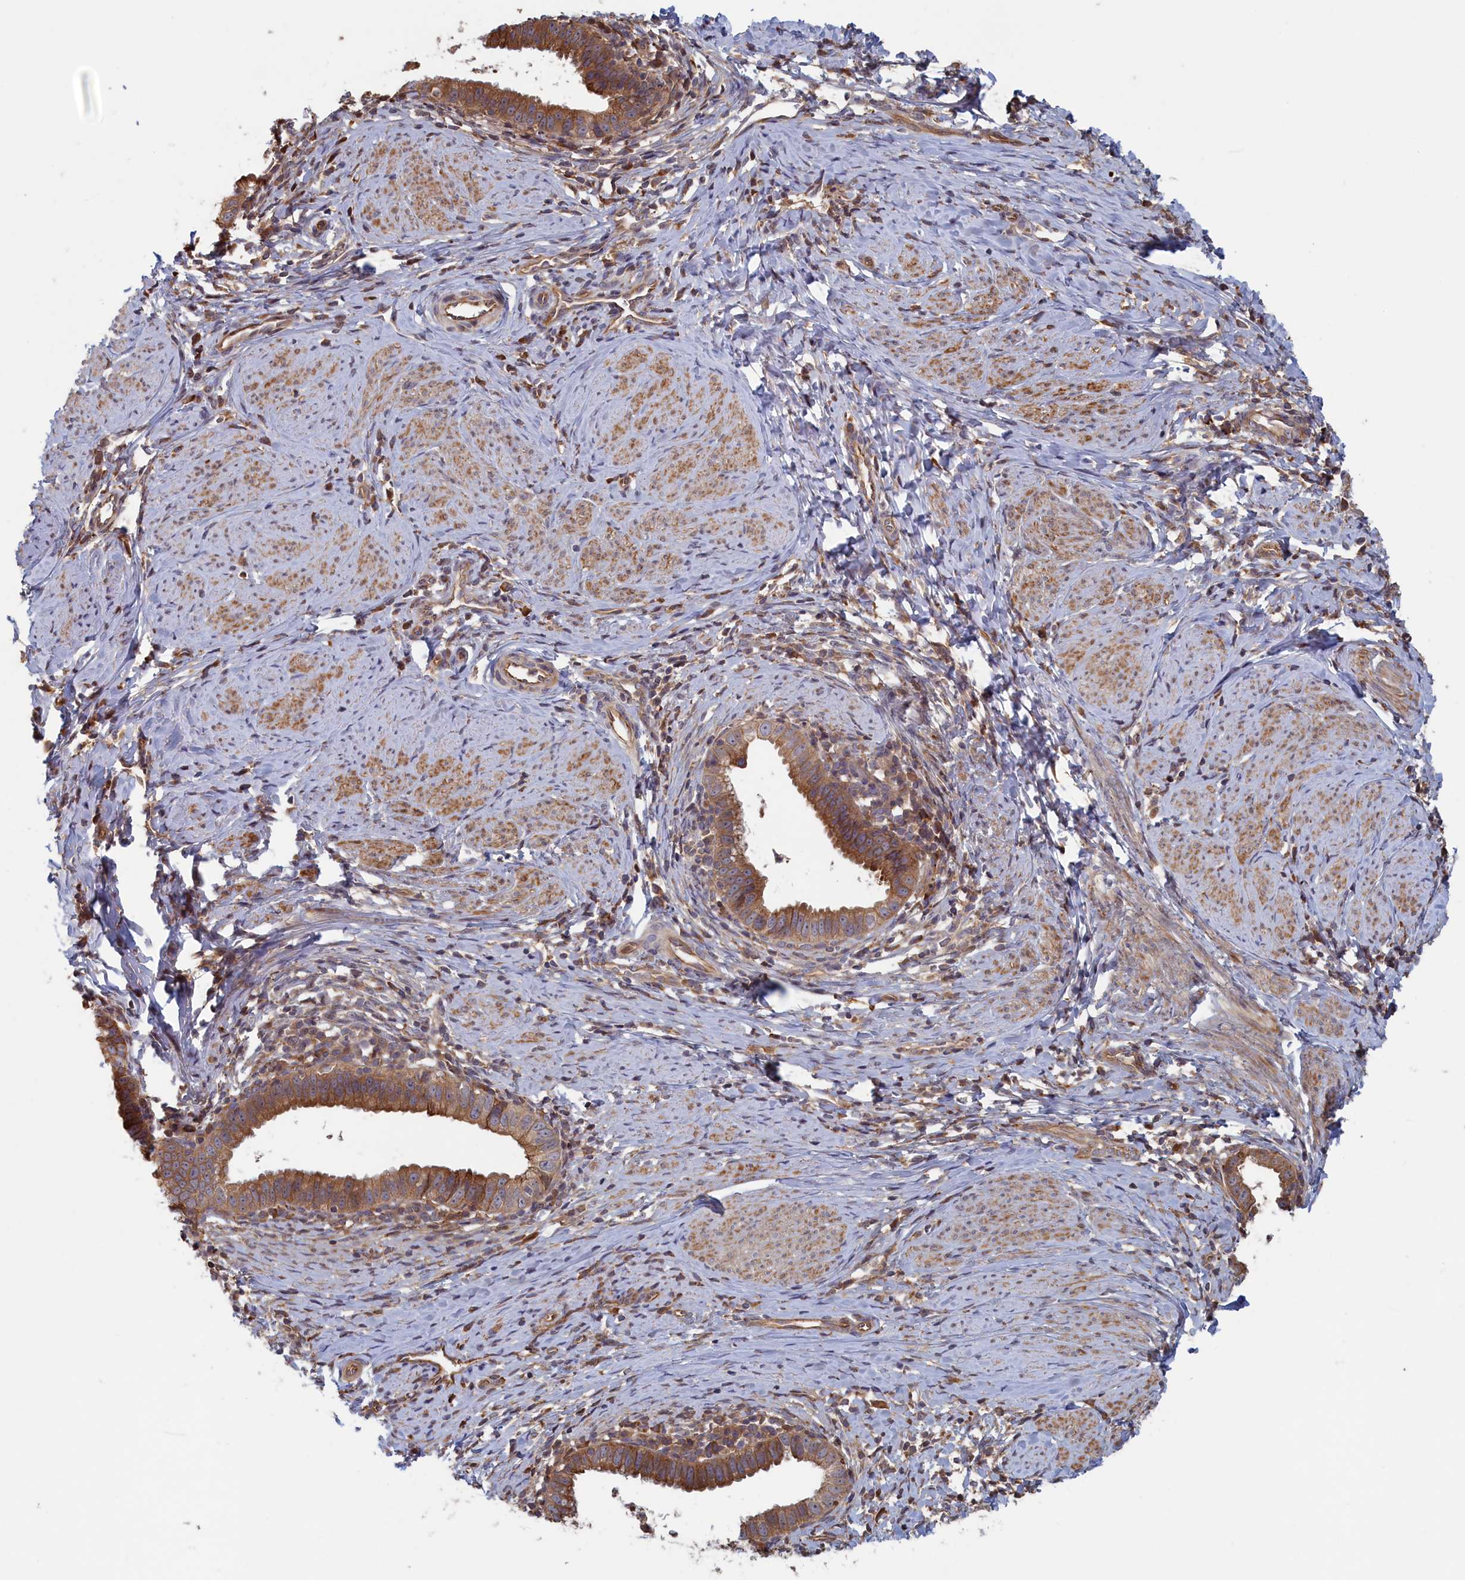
{"staining": {"intensity": "moderate", "quantity": ">75%", "location": "cytoplasmic/membranous"}, "tissue": "cervical cancer", "cell_type": "Tumor cells", "image_type": "cancer", "snomed": [{"axis": "morphology", "description": "Adenocarcinoma, NOS"}, {"axis": "topography", "description": "Cervix"}], "caption": "Protein expression analysis of adenocarcinoma (cervical) displays moderate cytoplasmic/membranous positivity in about >75% of tumor cells.", "gene": "RILPL1", "patient": {"sex": "female", "age": 36}}